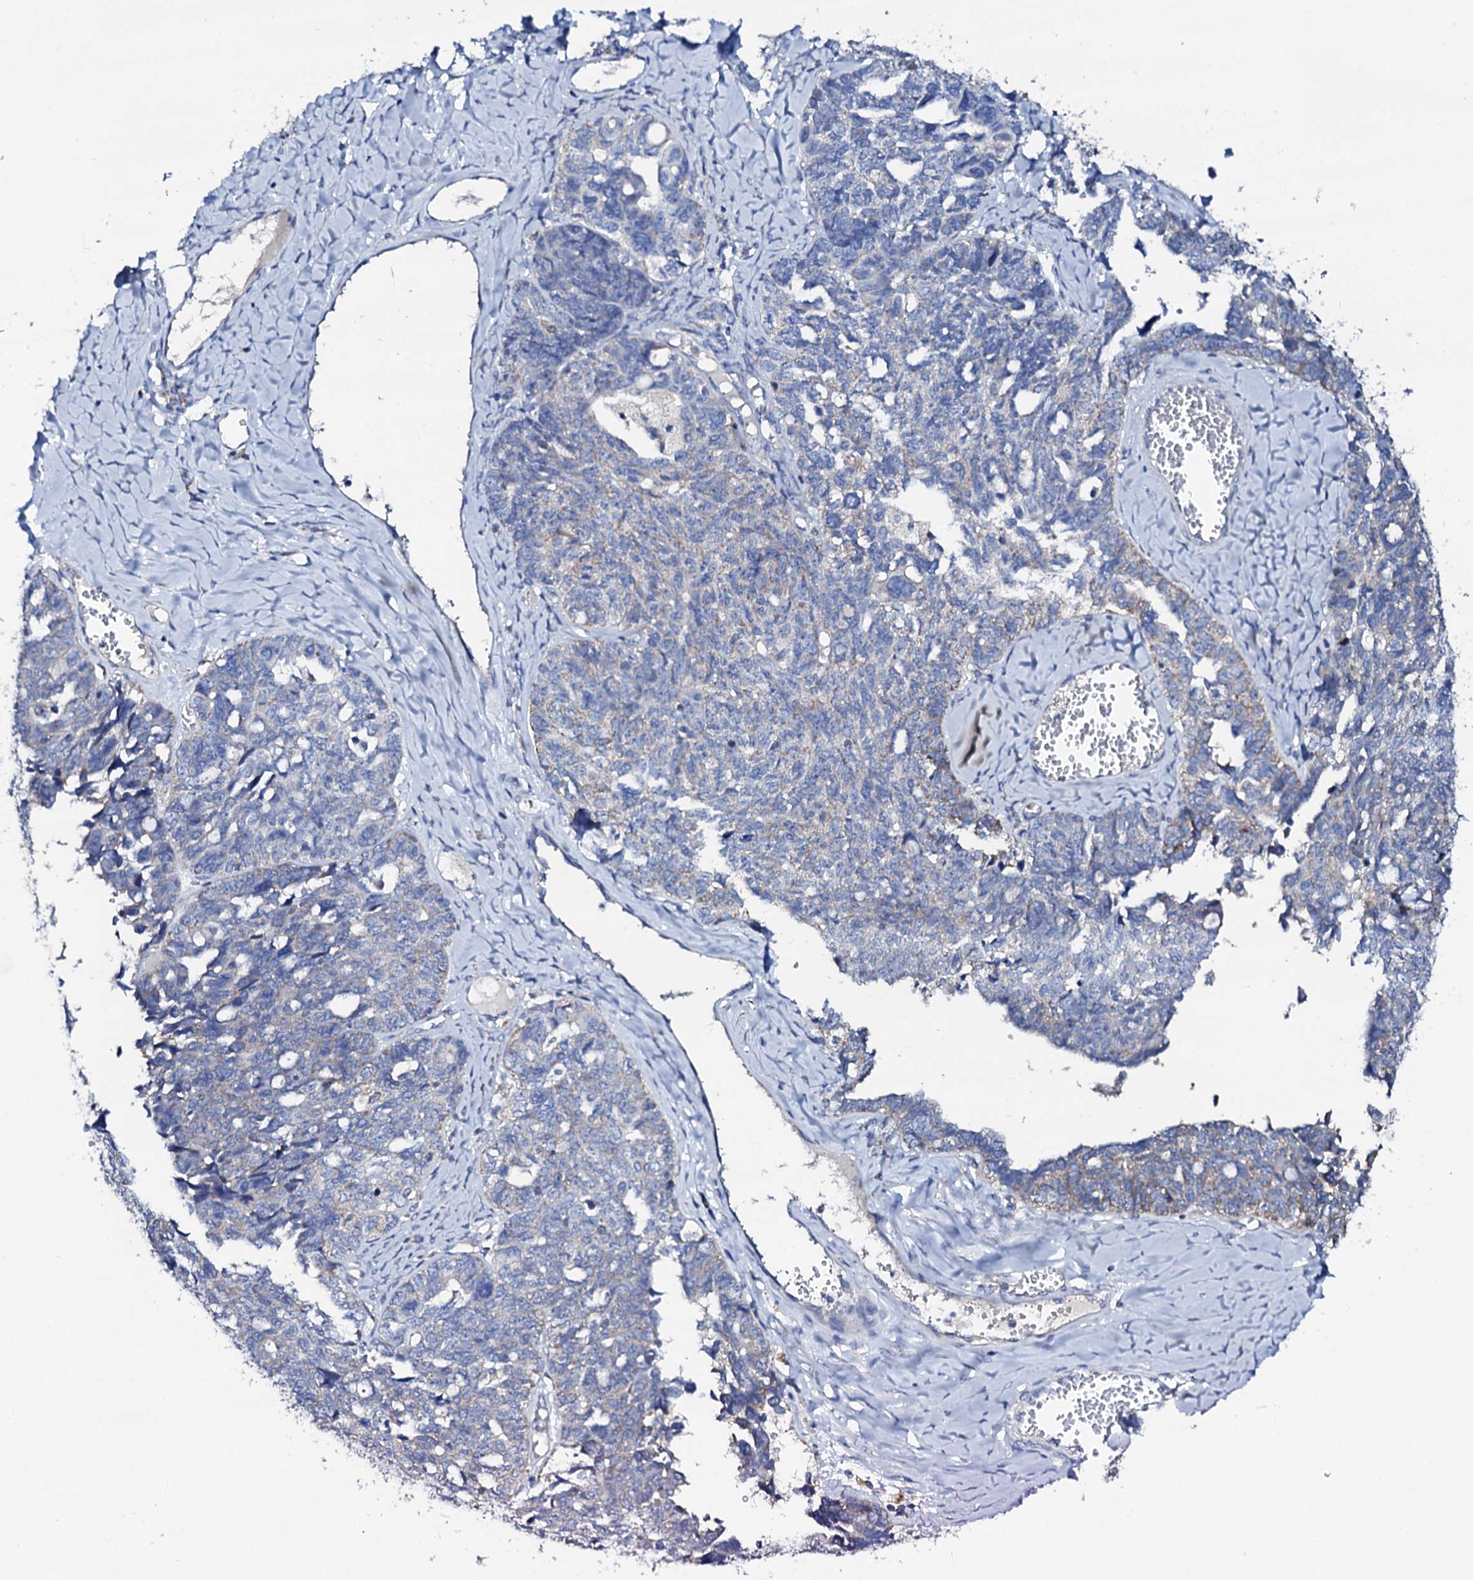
{"staining": {"intensity": "negative", "quantity": "none", "location": "none"}, "tissue": "ovarian cancer", "cell_type": "Tumor cells", "image_type": "cancer", "snomed": [{"axis": "morphology", "description": "Cystadenocarcinoma, serous, NOS"}, {"axis": "topography", "description": "Ovary"}], "caption": "Photomicrograph shows no protein positivity in tumor cells of serous cystadenocarcinoma (ovarian) tissue.", "gene": "TCAF2", "patient": {"sex": "female", "age": 79}}